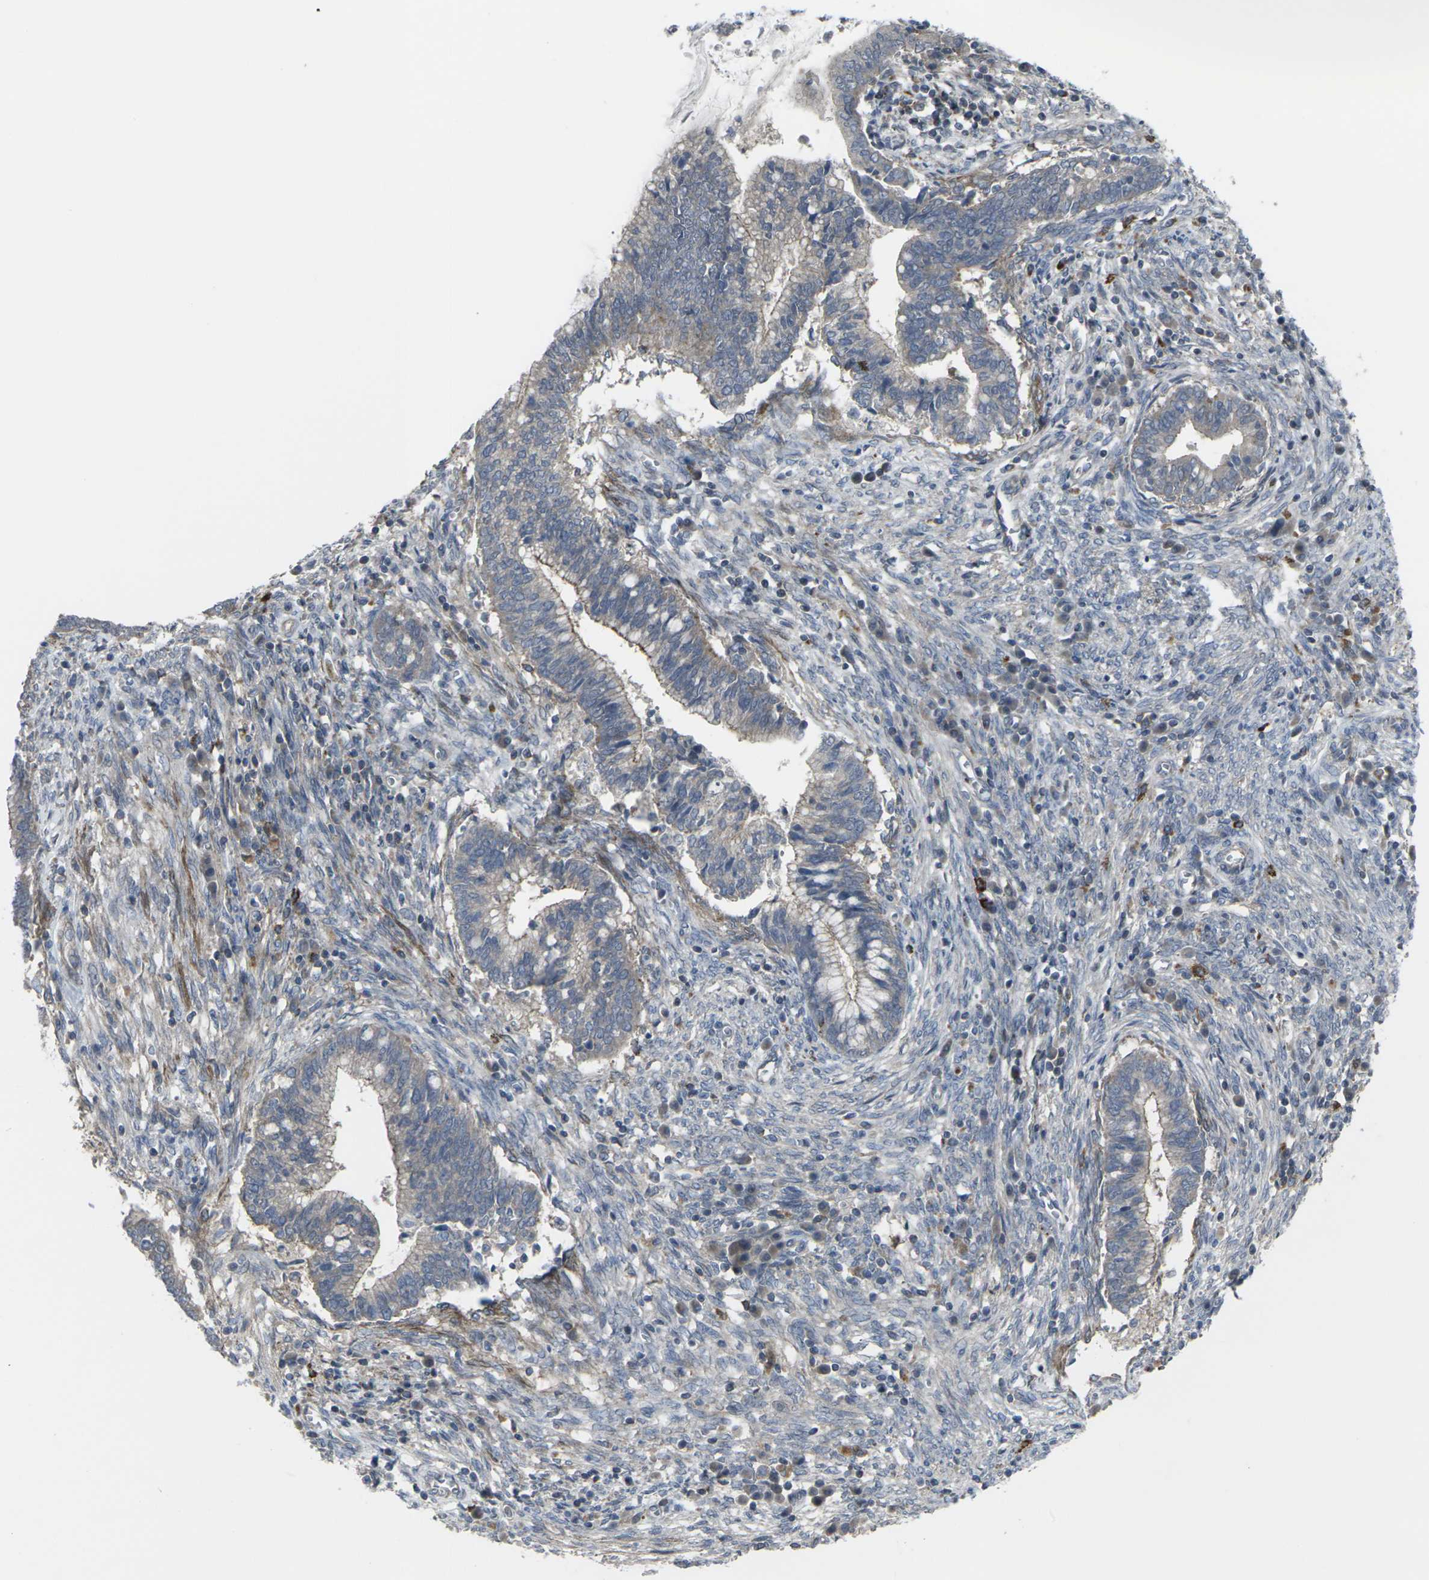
{"staining": {"intensity": "weak", "quantity": ">75%", "location": "cytoplasmic/membranous"}, "tissue": "cervical cancer", "cell_type": "Tumor cells", "image_type": "cancer", "snomed": [{"axis": "morphology", "description": "Adenocarcinoma, NOS"}, {"axis": "topography", "description": "Cervix"}], "caption": "Cervical cancer (adenocarcinoma) tissue reveals weak cytoplasmic/membranous staining in about >75% of tumor cells, visualized by immunohistochemistry. The staining was performed using DAB to visualize the protein expression in brown, while the nuclei were stained in blue with hematoxylin (Magnification: 20x).", "gene": "CCR10", "patient": {"sex": "female", "age": 44}}